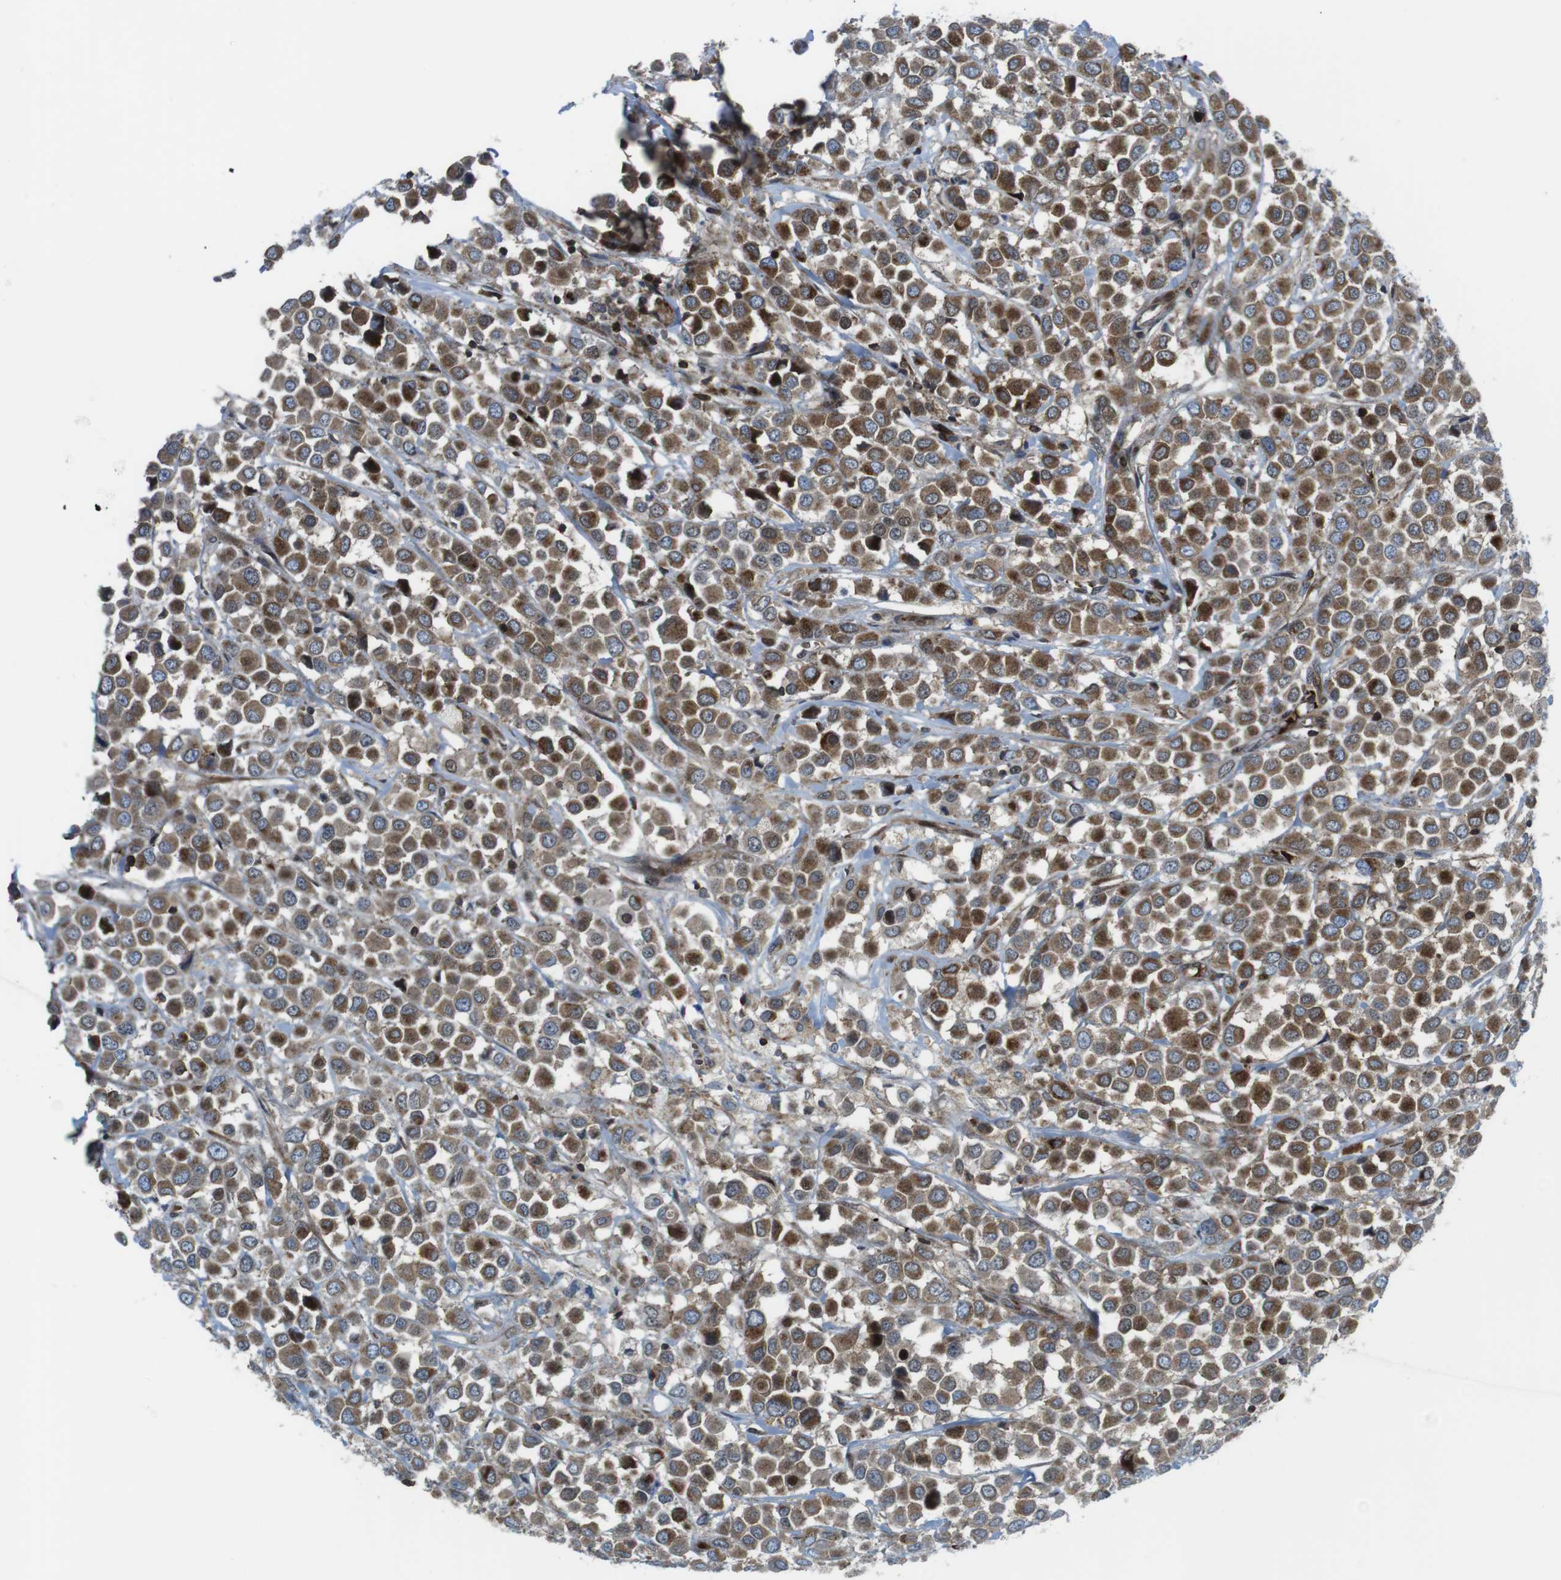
{"staining": {"intensity": "moderate", "quantity": ">75%", "location": "cytoplasmic/membranous"}, "tissue": "breast cancer", "cell_type": "Tumor cells", "image_type": "cancer", "snomed": [{"axis": "morphology", "description": "Duct carcinoma"}, {"axis": "topography", "description": "Breast"}], "caption": "Protein expression analysis of breast cancer exhibits moderate cytoplasmic/membranous expression in about >75% of tumor cells. (DAB (3,3'-diaminobenzidine) = brown stain, brightfield microscopy at high magnification).", "gene": "CUL7", "patient": {"sex": "female", "age": 61}}